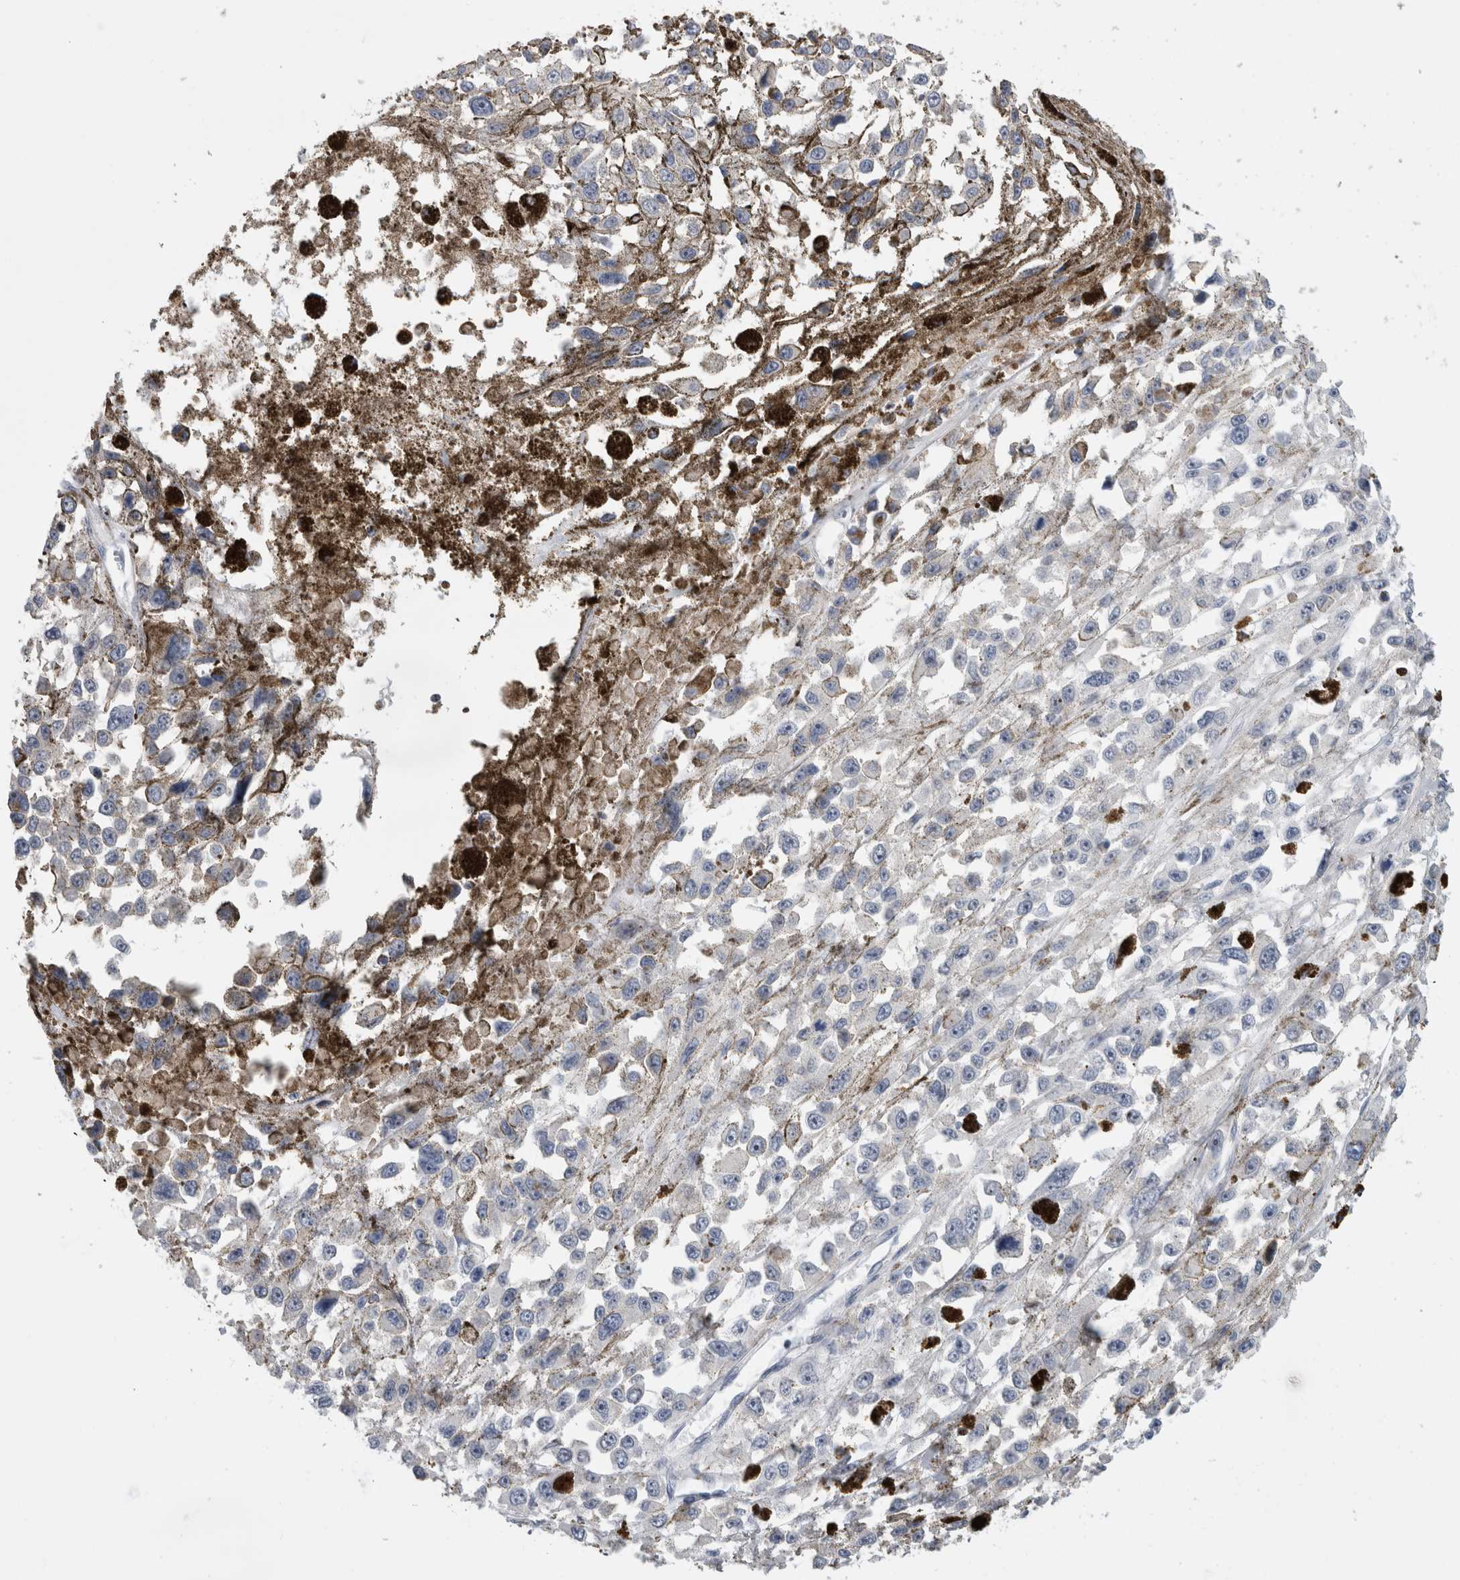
{"staining": {"intensity": "negative", "quantity": "none", "location": "none"}, "tissue": "melanoma", "cell_type": "Tumor cells", "image_type": "cancer", "snomed": [{"axis": "morphology", "description": "Malignant melanoma, Metastatic site"}, {"axis": "topography", "description": "Lymph node"}], "caption": "This is an immunohistochemistry image of human malignant melanoma (metastatic site). There is no positivity in tumor cells.", "gene": "SLC20A2", "patient": {"sex": "male", "age": 59}}